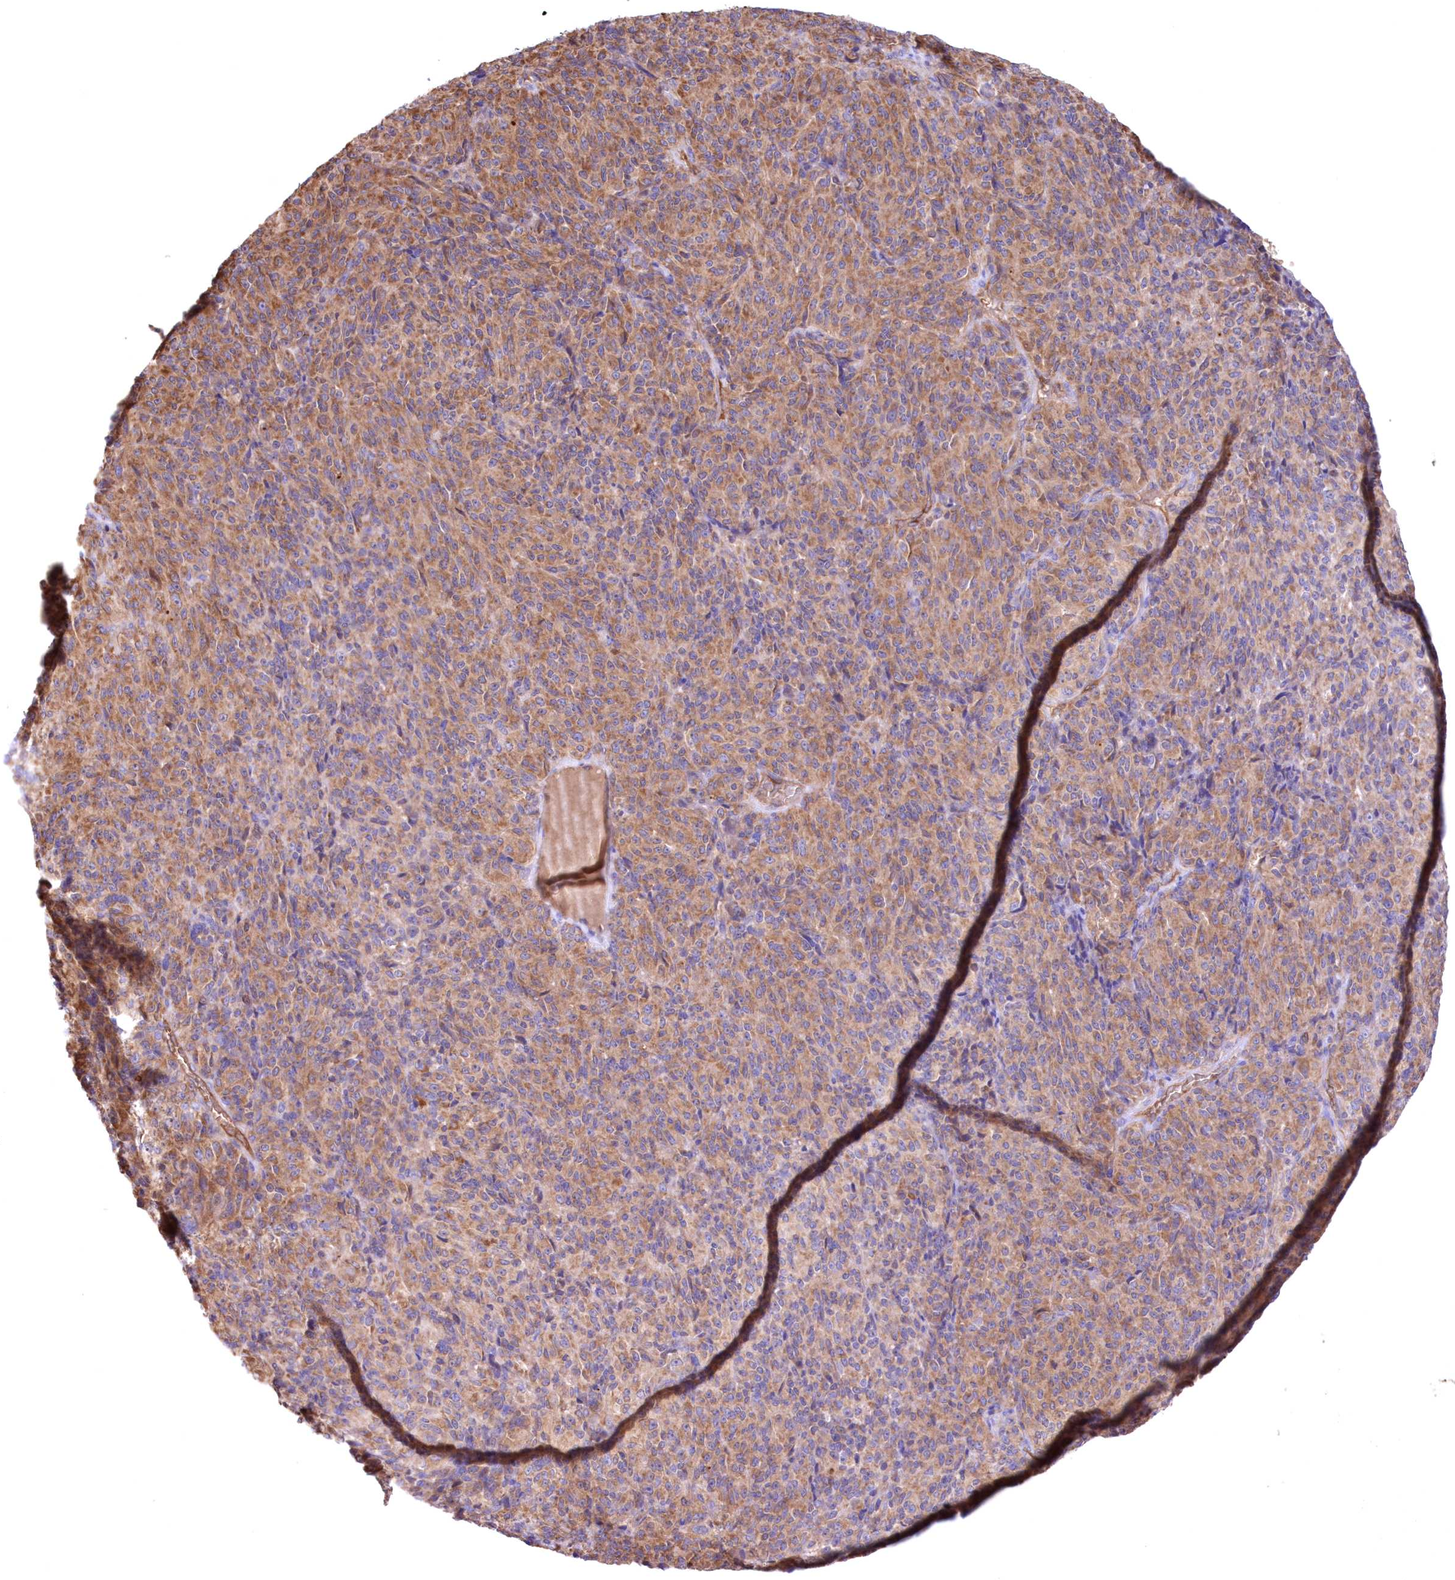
{"staining": {"intensity": "moderate", "quantity": ">75%", "location": "cytoplasmic/membranous"}, "tissue": "melanoma", "cell_type": "Tumor cells", "image_type": "cancer", "snomed": [{"axis": "morphology", "description": "Malignant melanoma, Metastatic site"}, {"axis": "topography", "description": "Brain"}], "caption": "The immunohistochemical stain labels moderate cytoplasmic/membranous positivity in tumor cells of malignant melanoma (metastatic site) tissue.", "gene": "FCHO2", "patient": {"sex": "female", "age": 56}}